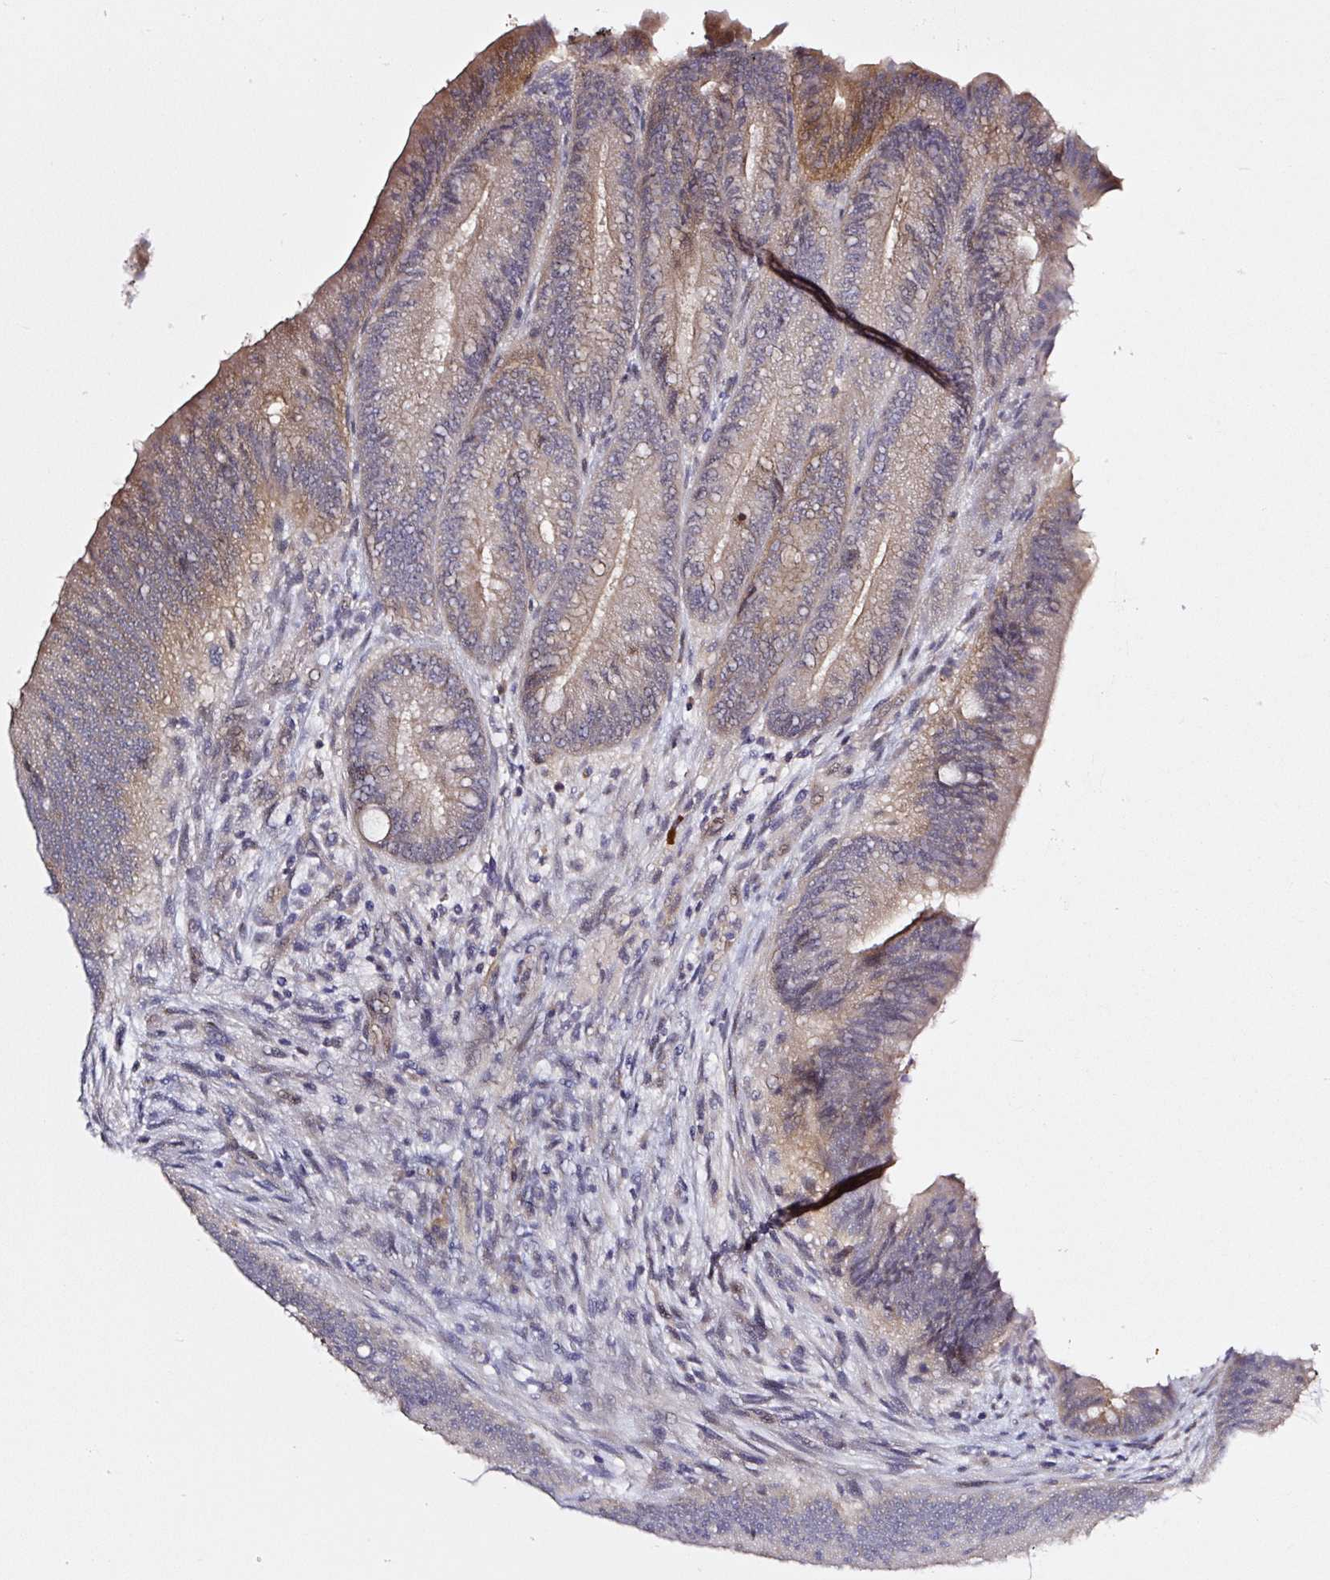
{"staining": {"intensity": "weak", "quantity": ">75%", "location": "cytoplasmic/membranous"}, "tissue": "colorectal cancer", "cell_type": "Tumor cells", "image_type": "cancer", "snomed": [{"axis": "morphology", "description": "Adenocarcinoma, NOS"}, {"axis": "topography", "description": "Colon"}], "caption": "Immunohistochemistry (DAB) staining of human adenocarcinoma (colorectal) exhibits weak cytoplasmic/membranous protein expression in about >75% of tumor cells.", "gene": "PRKAA2", "patient": {"sex": "female", "age": 43}}